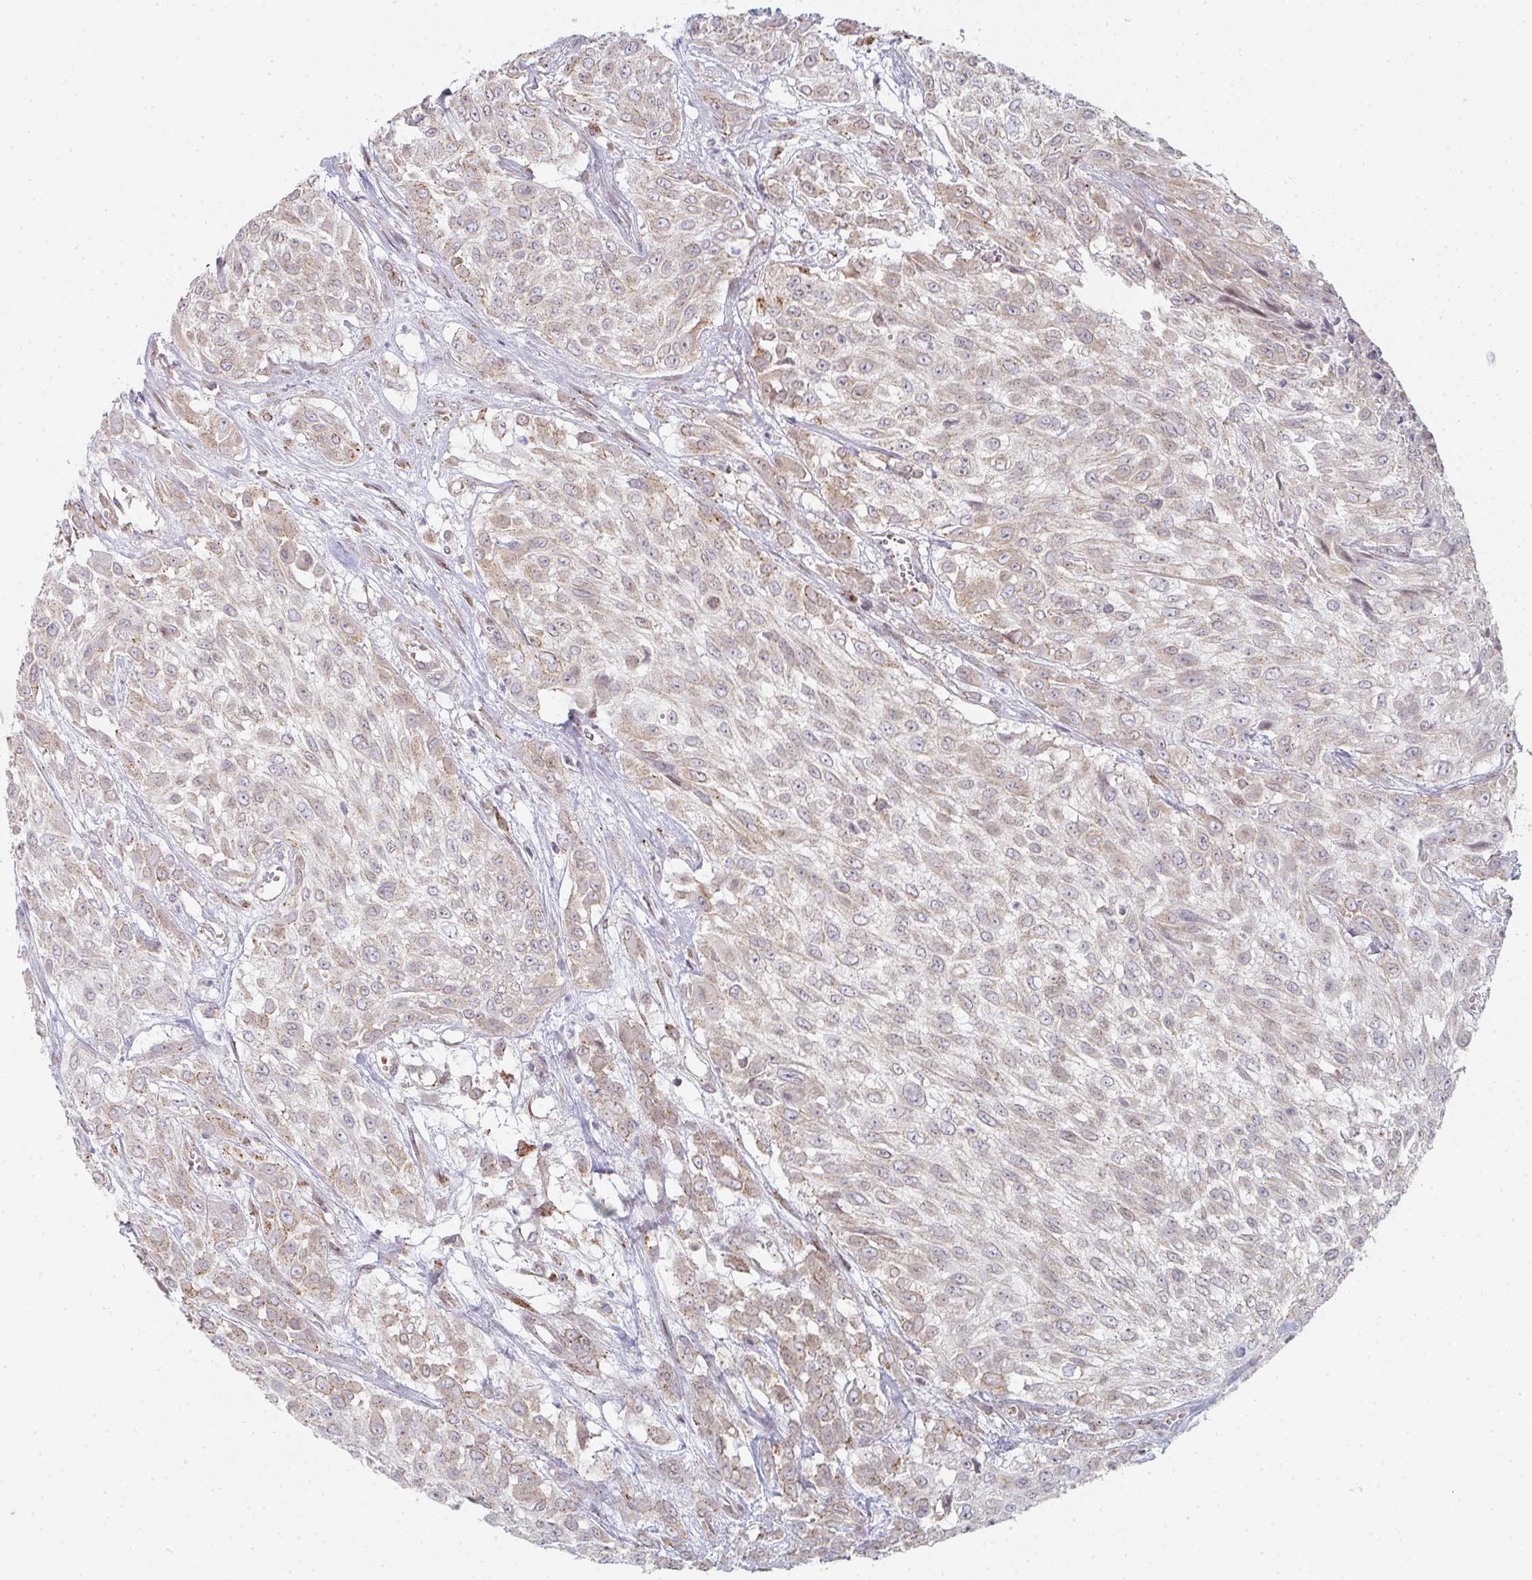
{"staining": {"intensity": "weak", "quantity": ">75%", "location": "cytoplasmic/membranous"}, "tissue": "urothelial cancer", "cell_type": "Tumor cells", "image_type": "cancer", "snomed": [{"axis": "morphology", "description": "Urothelial carcinoma, High grade"}, {"axis": "topography", "description": "Urinary bladder"}], "caption": "This photomicrograph demonstrates IHC staining of urothelial cancer, with low weak cytoplasmic/membranous positivity in approximately >75% of tumor cells.", "gene": "ZNF526", "patient": {"sex": "male", "age": 57}}